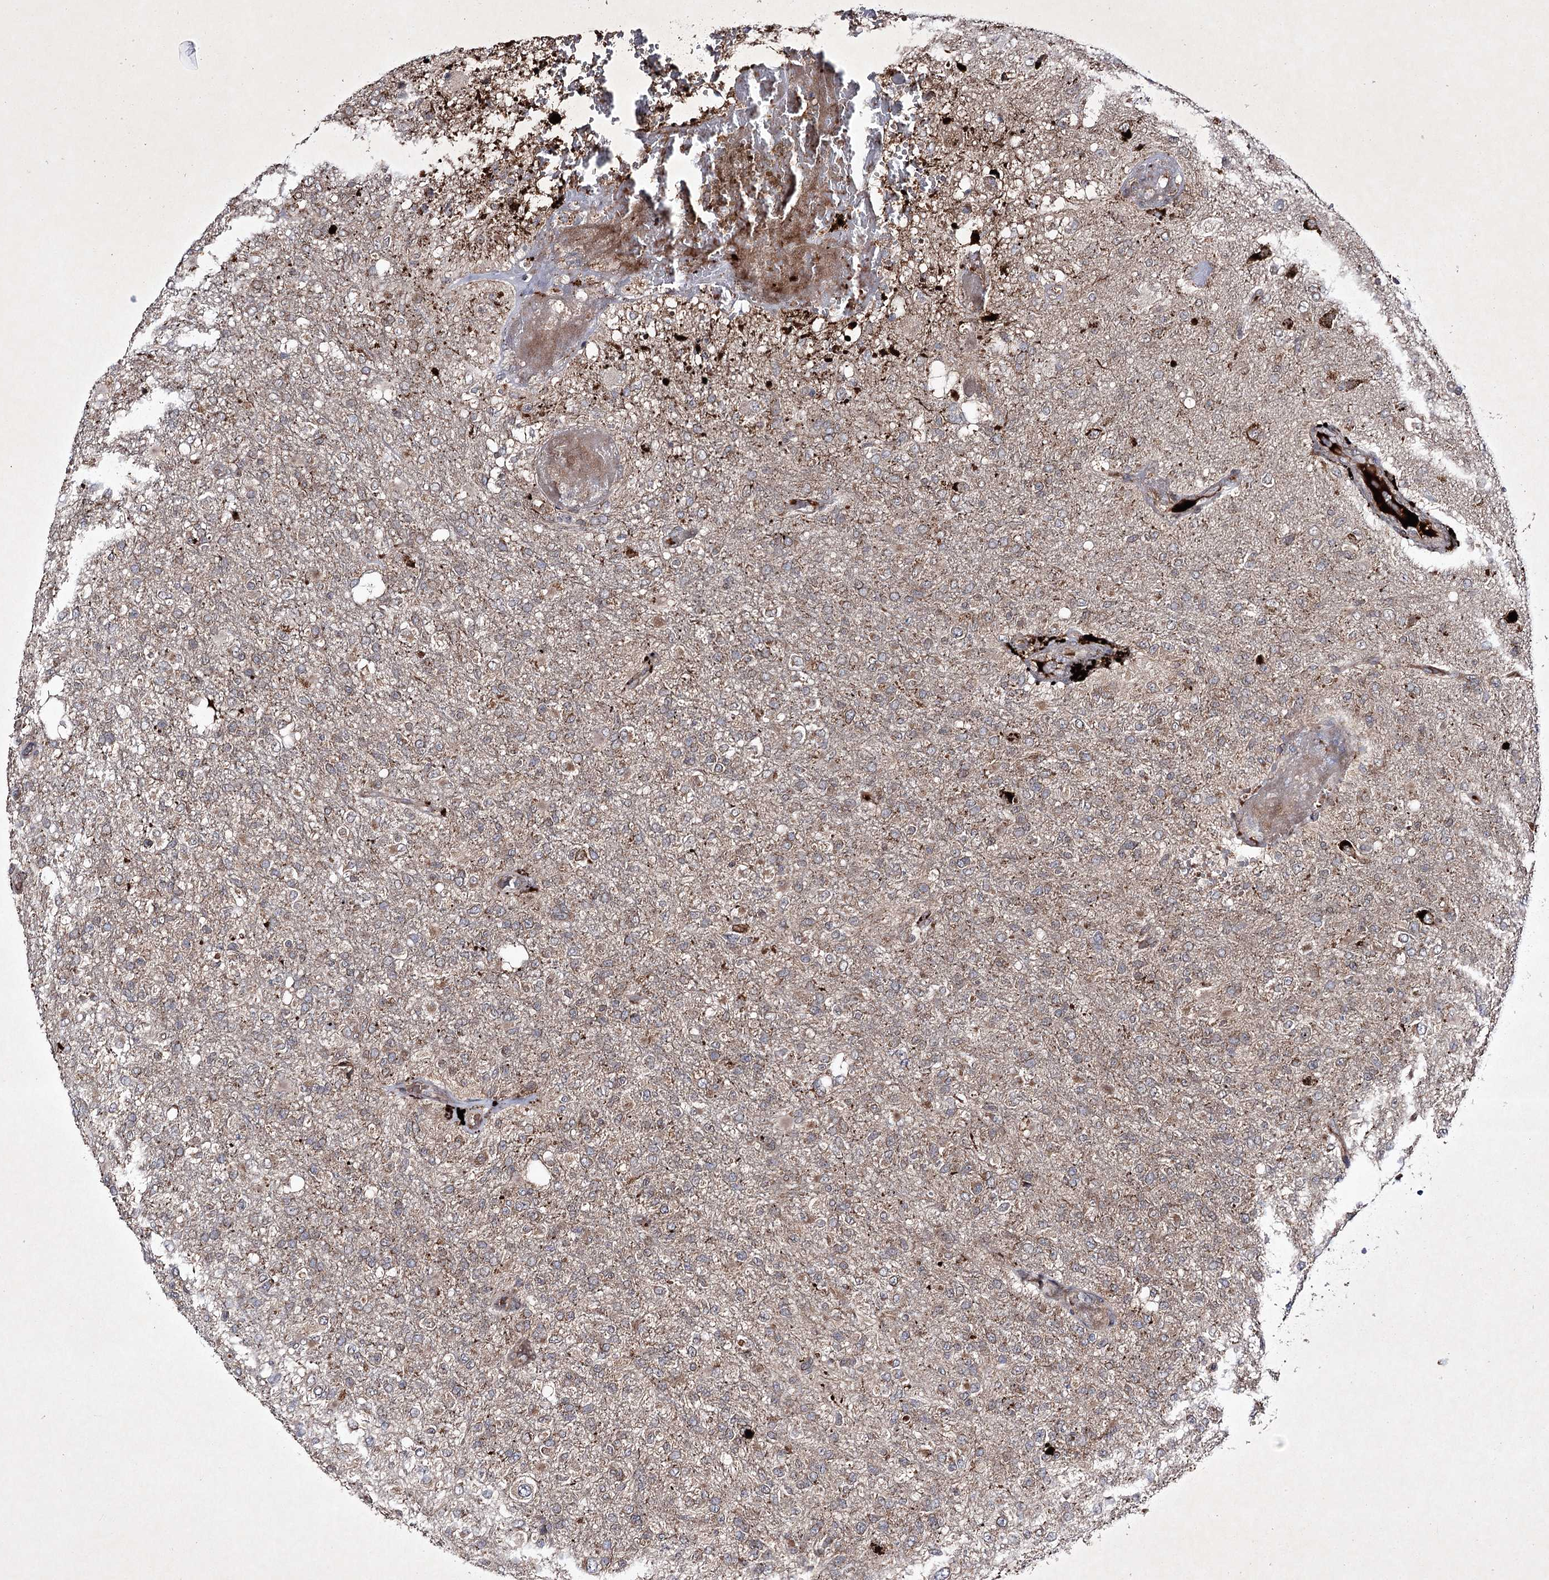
{"staining": {"intensity": "weak", "quantity": ">75%", "location": "cytoplasmic/membranous"}, "tissue": "glioma", "cell_type": "Tumor cells", "image_type": "cancer", "snomed": [{"axis": "morphology", "description": "Glioma, malignant, High grade"}, {"axis": "topography", "description": "Brain"}], "caption": "A high-resolution histopathology image shows immunohistochemistry (IHC) staining of glioma, which displays weak cytoplasmic/membranous positivity in approximately >75% of tumor cells.", "gene": "ALG9", "patient": {"sex": "female", "age": 74}}